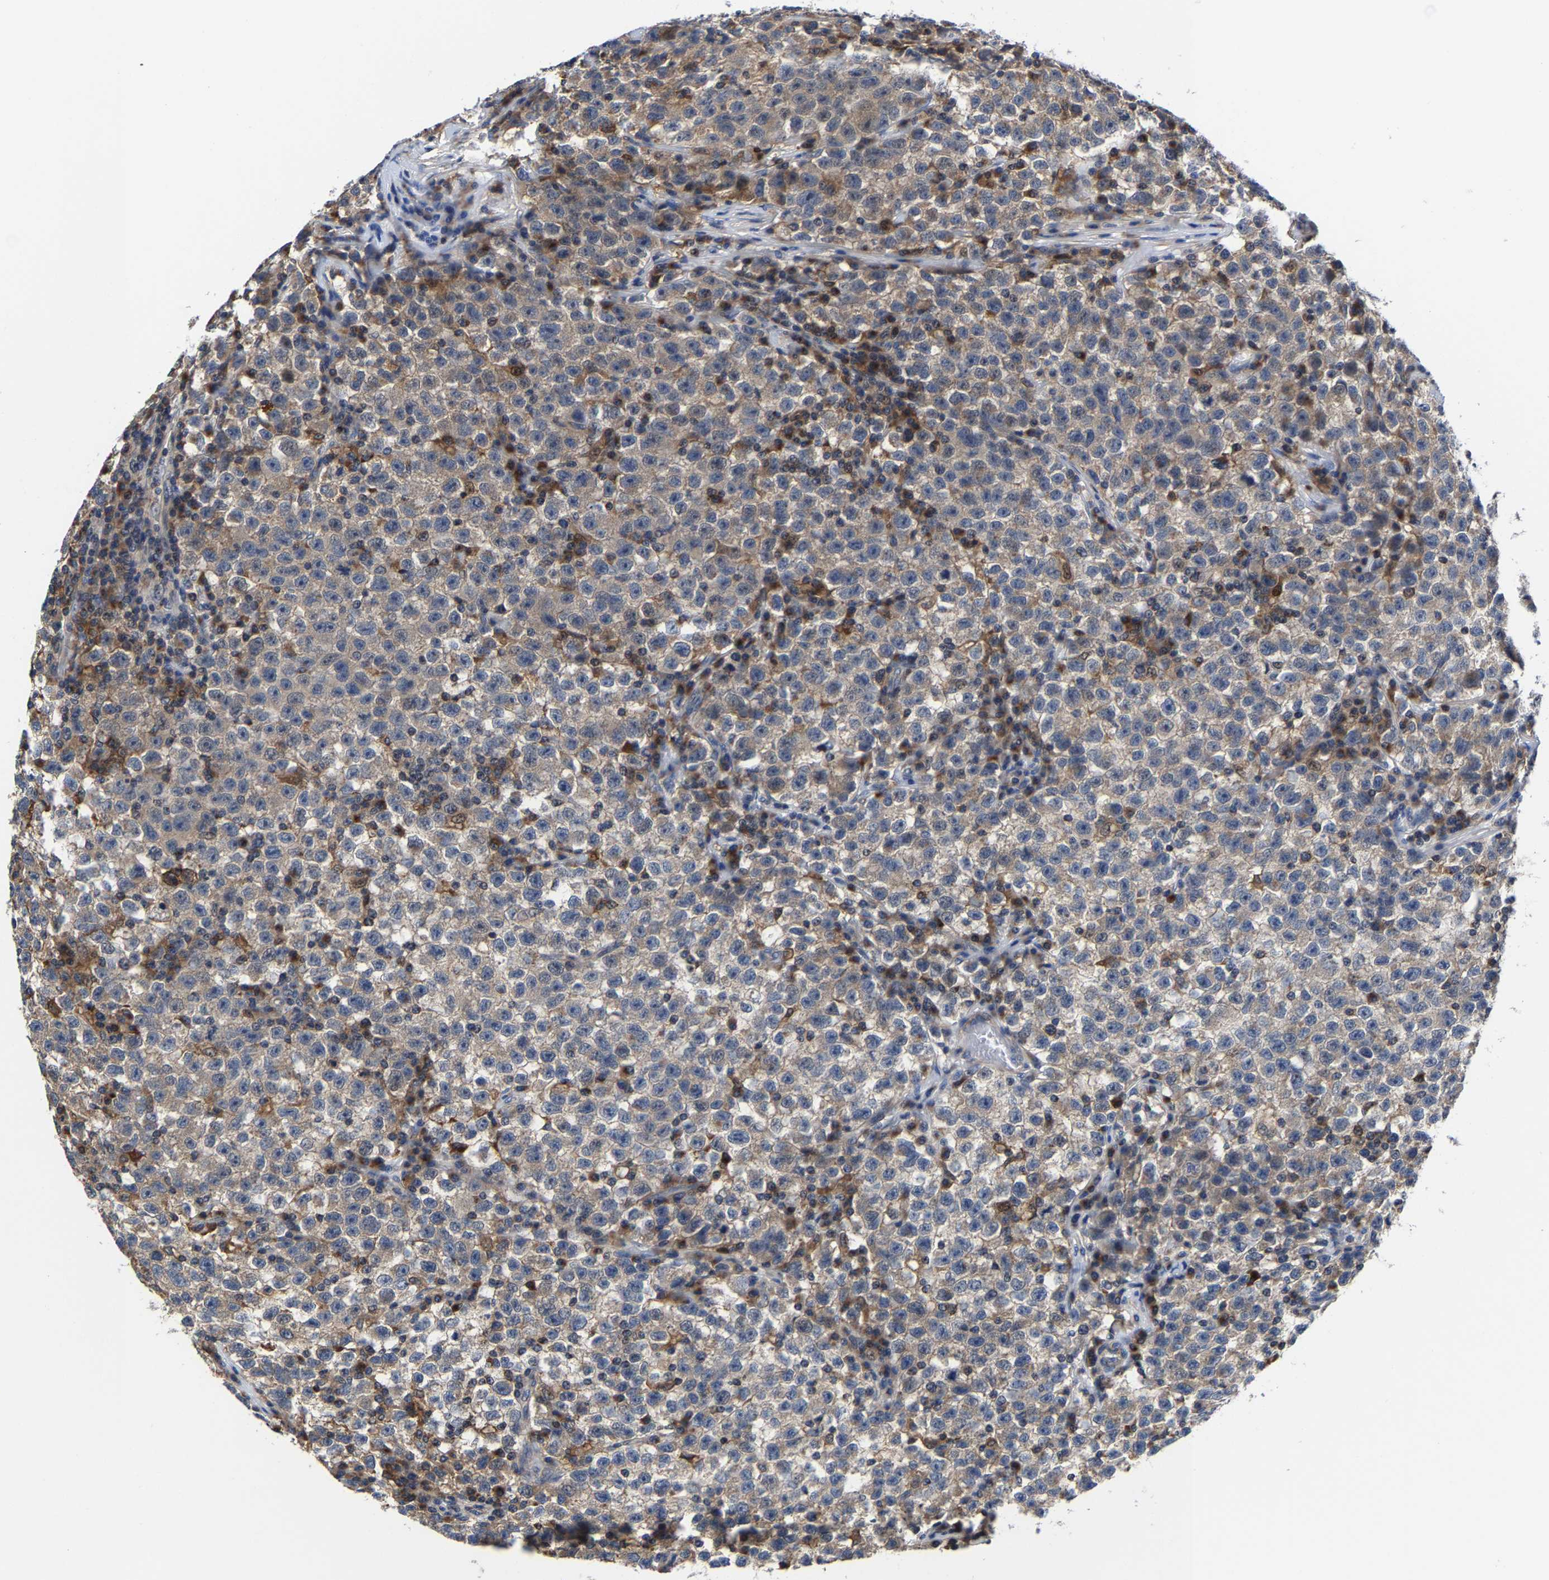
{"staining": {"intensity": "weak", "quantity": ">75%", "location": "cytoplasmic/membranous"}, "tissue": "testis cancer", "cell_type": "Tumor cells", "image_type": "cancer", "snomed": [{"axis": "morphology", "description": "Seminoma, NOS"}, {"axis": "topography", "description": "Testis"}], "caption": "DAB (3,3'-diaminobenzidine) immunohistochemical staining of human testis cancer (seminoma) displays weak cytoplasmic/membranous protein staining in about >75% of tumor cells. Using DAB (3,3'-diaminobenzidine) (brown) and hematoxylin (blue) stains, captured at high magnification using brightfield microscopy.", "gene": "PFKFB3", "patient": {"sex": "male", "age": 22}}